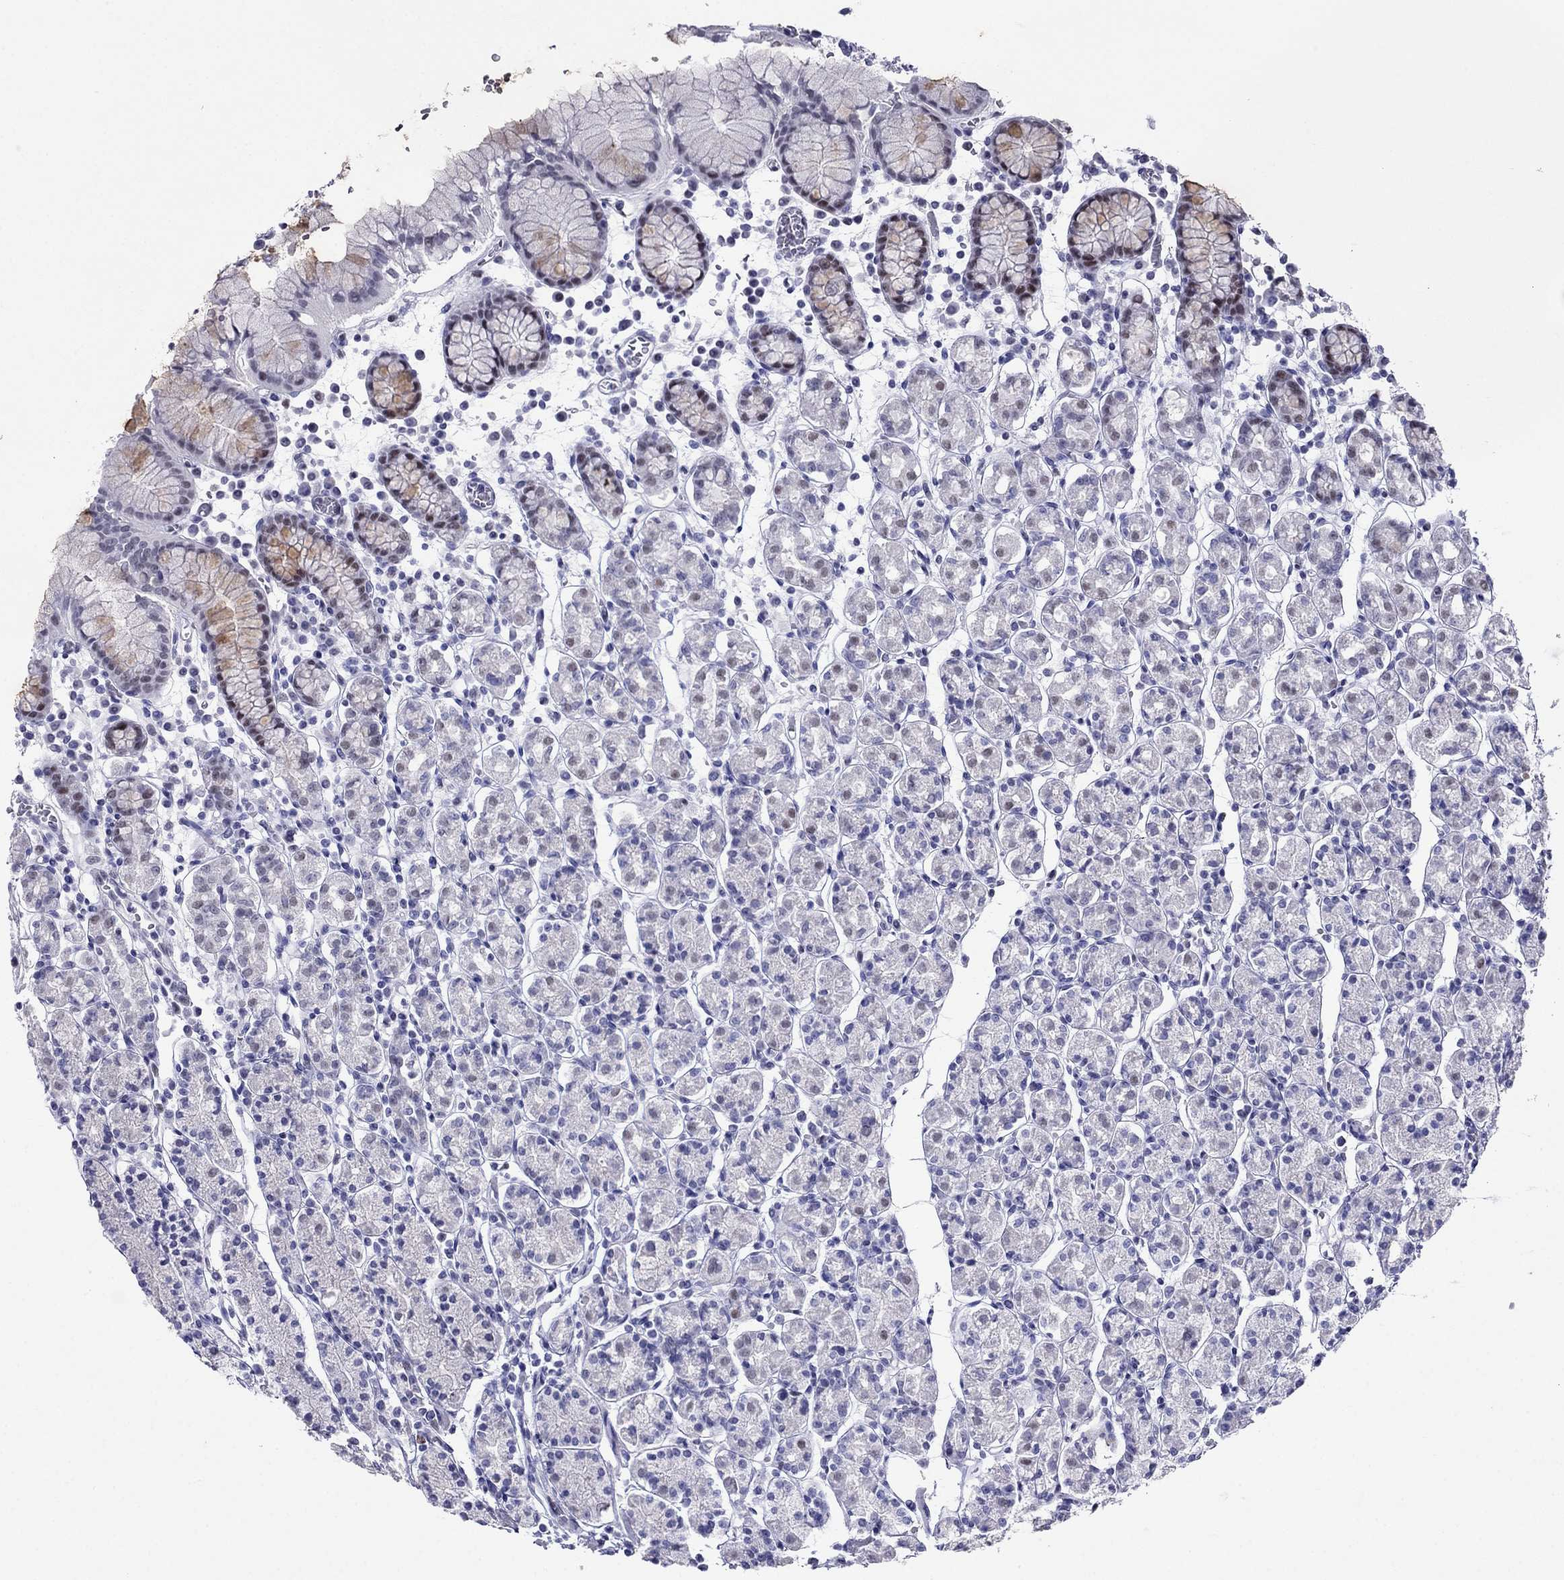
{"staining": {"intensity": "negative", "quantity": "none", "location": "none"}, "tissue": "stomach", "cell_type": "Glandular cells", "image_type": "normal", "snomed": [{"axis": "morphology", "description": "Normal tissue, NOS"}, {"axis": "topography", "description": "Stomach, upper"}, {"axis": "topography", "description": "Stomach"}], "caption": "The micrograph shows no staining of glandular cells in unremarkable stomach. (Stains: DAB immunohistochemistry with hematoxylin counter stain, Microscopy: brightfield microscopy at high magnification).", "gene": "PPM1G", "patient": {"sex": "male", "age": 62}}